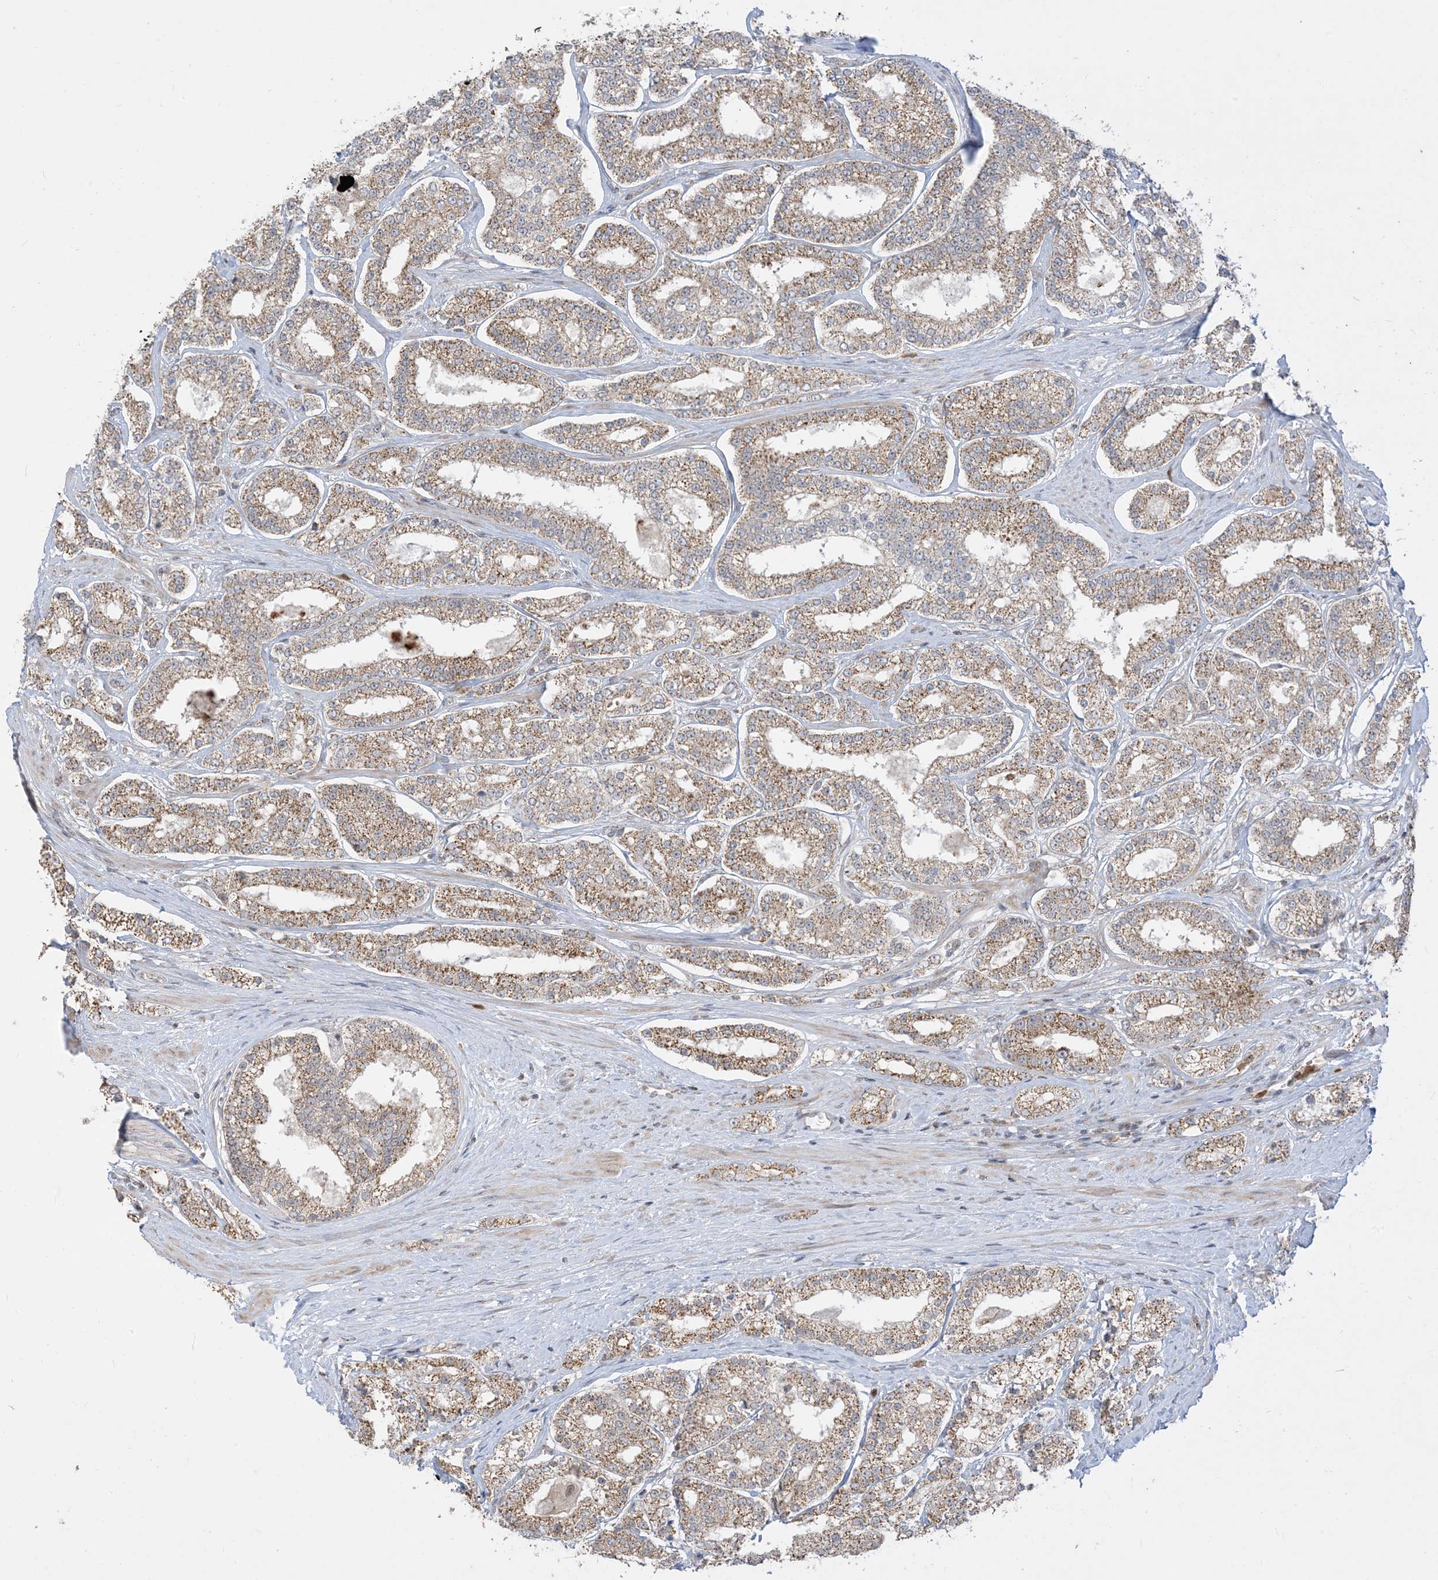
{"staining": {"intensity": "moderate", "quantity": ">75%", "location": "cytoplasmic/membranous"}, "tissue": "prostate cancer", "cell_type": "Tumor cells", "image_type": "cancer", "snomed": [{"axis": "morphology", "description": "Normal tissue, NOS"}, {"axis": "morphology", "description": "Adenocarcinoma, High grade"}, {"axis": "topography", "description": "Prostate"}], "caption": "A high-resolution micrograph shows IHC staining of prostate adenocarcinoma (high-grade), which shows moderate cytoplasmic/membranous staining in about >75% of tumor cells.", "gene": "KANSL3", "patient": {"sex": "male", "age": 83}}